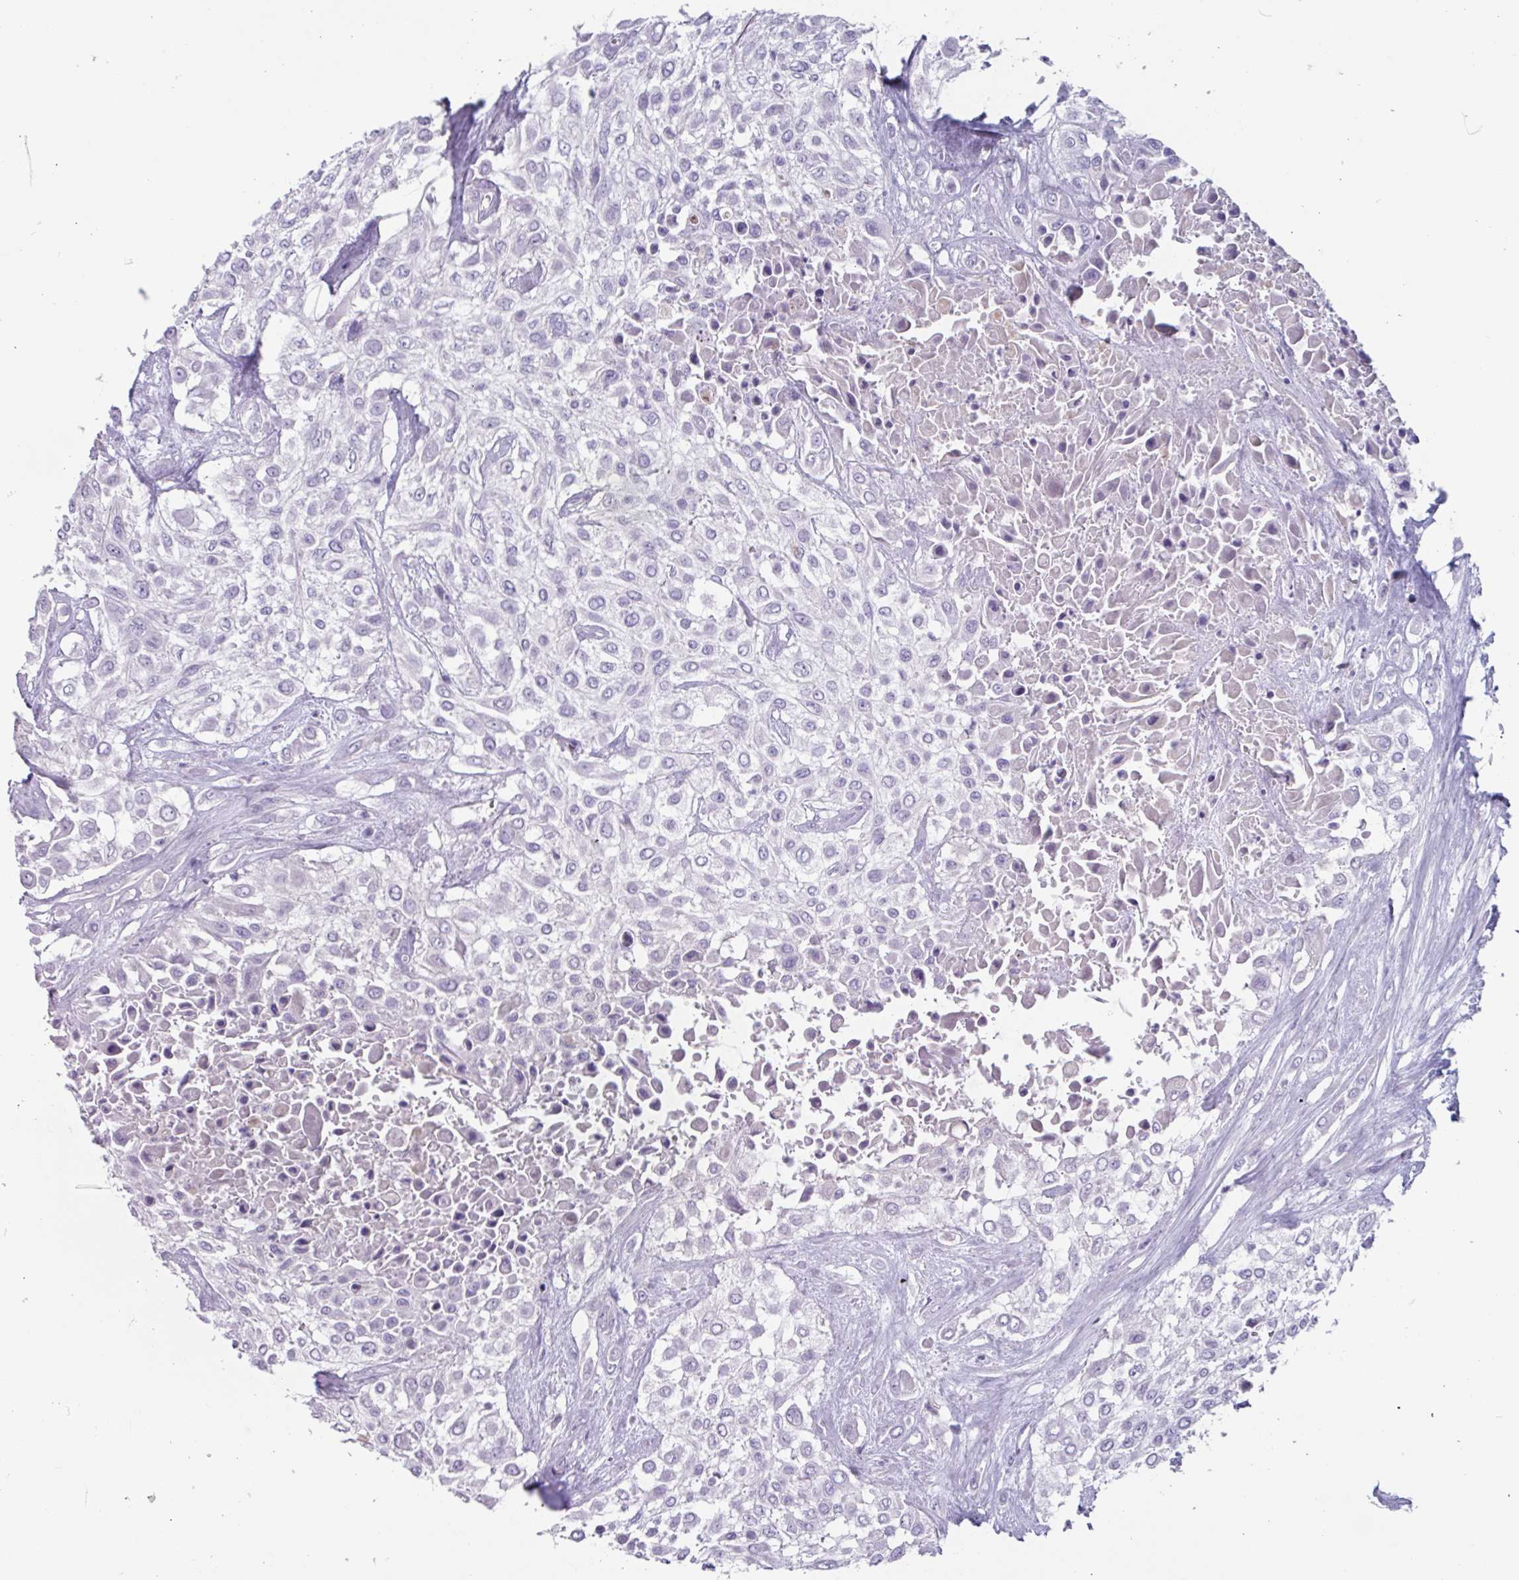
{"staining": {"intensity": "negative", "quantity": "none", "location": "none"}, "tissue": "urothelial cancer", "cell_type": "Tumor cells", "image_type": "cancer", "snomed": [{"axis": "morphology", "description": "Urothelial carcinoma, High grade"}, {"axis": "topography", "description": "Urinary bladder"}], "caption": "High-grade urothelial carcinoma was stained to show a protein in brown. There is no significant staining in tumor cells.", "gene": "OR2T10", "patient": {"sex": "male", "age": 57}}